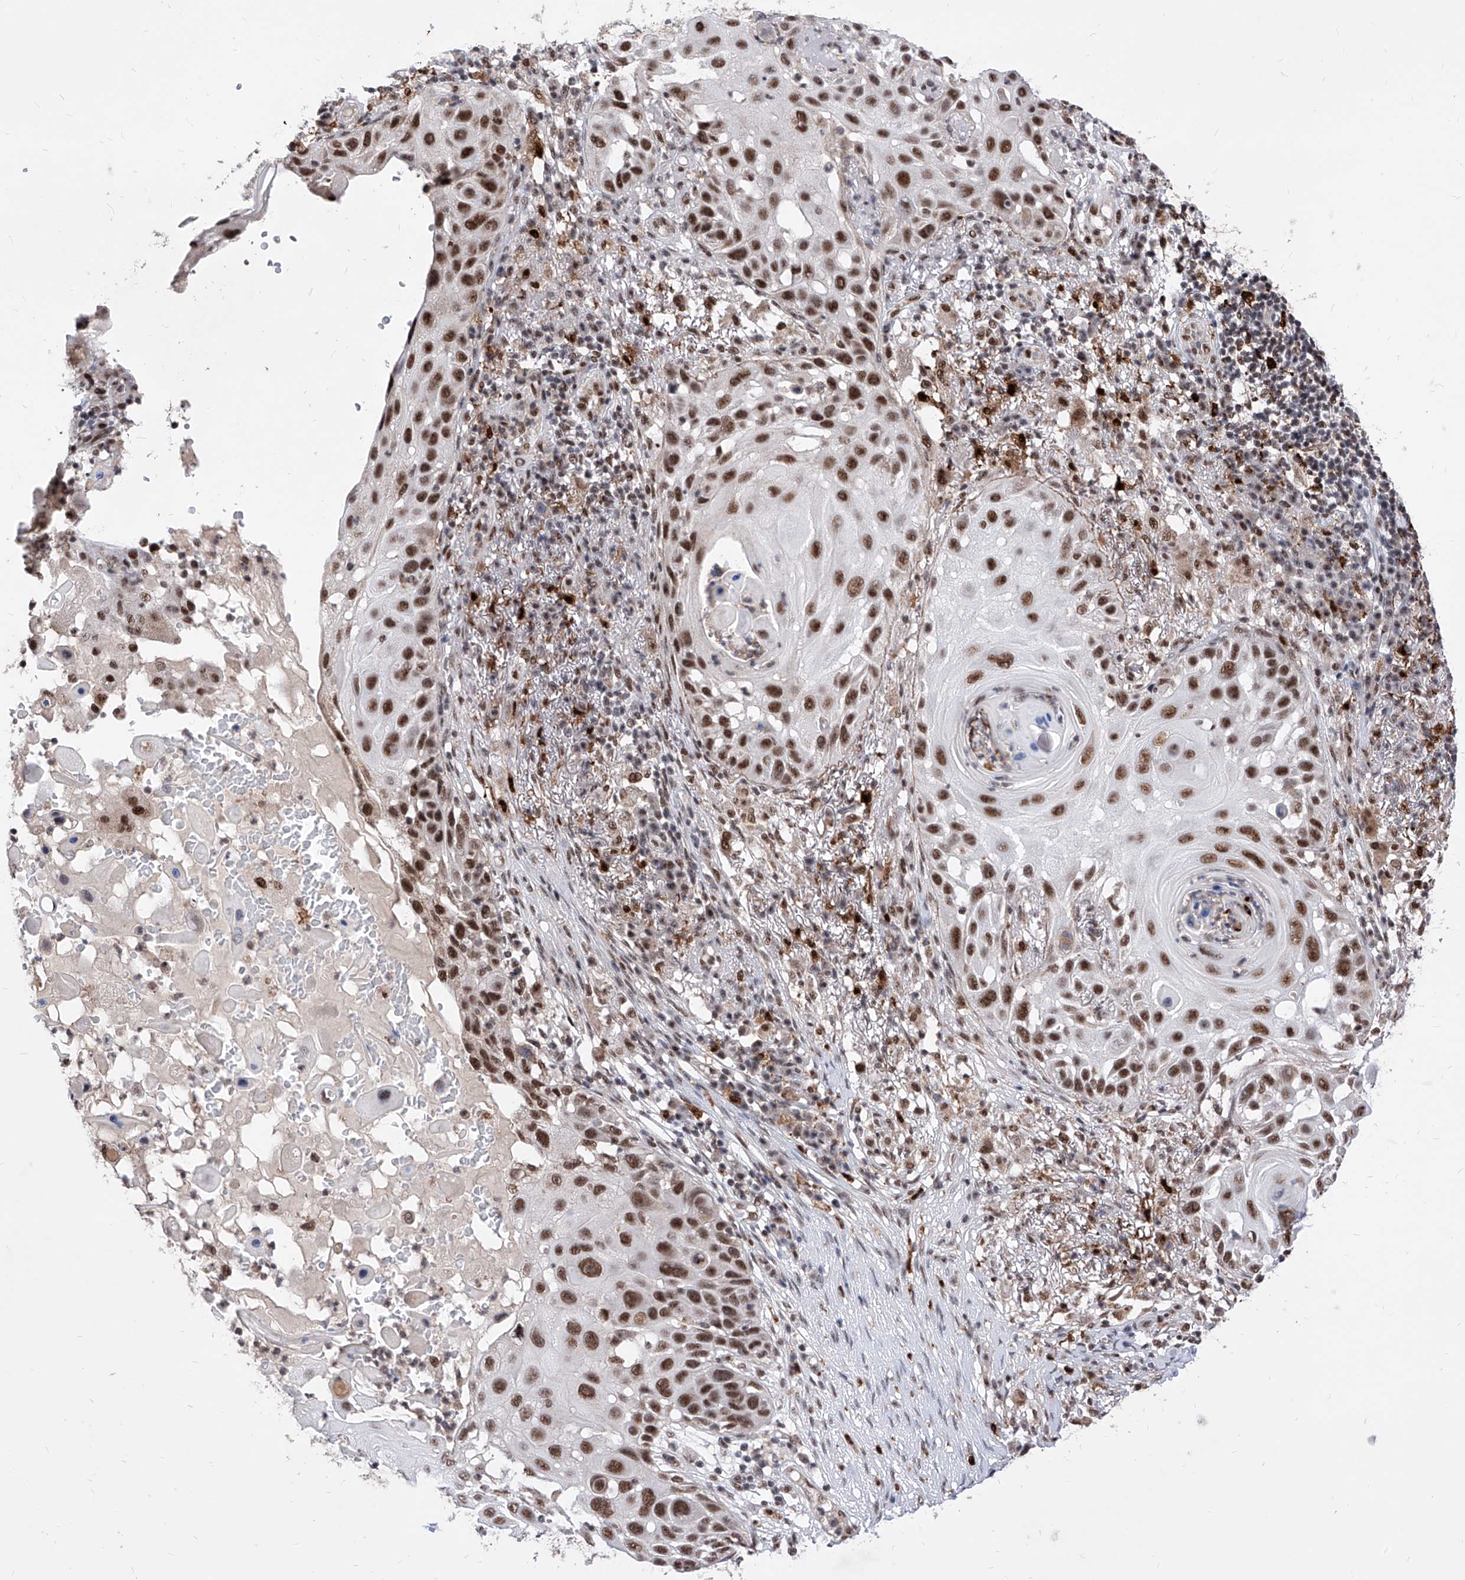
{"staining": {"intensity": "strong", "quantity": ">75%", "location": "nuclear"}, "tissue": "skin cancer", "cell_type": "Tumor cells", "image_type": "cancer", "snomed": [{"axis": "morphology", "description": "Squamous cell carcinoma, NOS"}, {"axis": "topography", "description": "Skin"}], "caption": "Protein staining reveals strong nuclear expression in about >75% of tumor cells in skin cancer.", "gene": "PHF5A", "patient": {"sex": "female", "age": 44}}